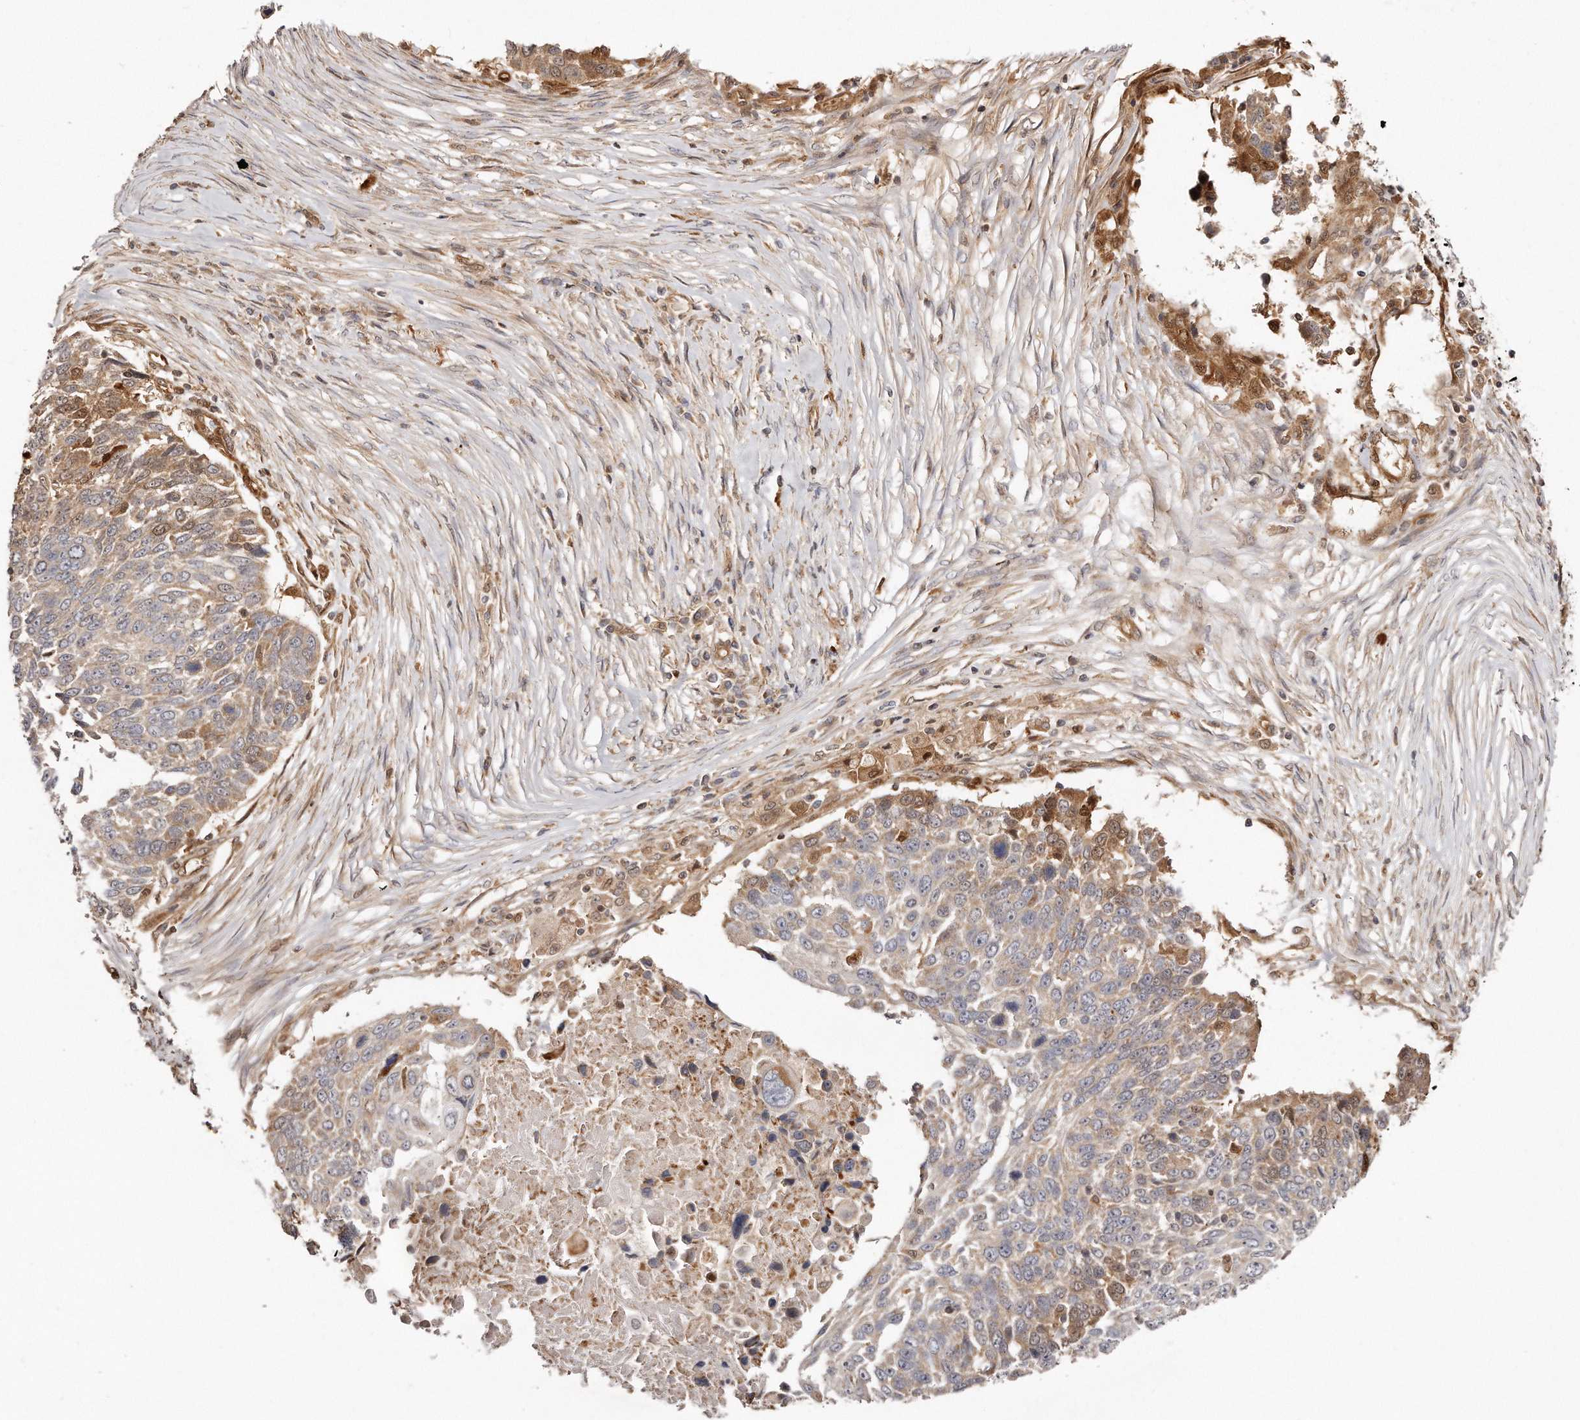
{"staining": {"intensity": "moderate", "quantity": "<25%", "location": "cytoplasmic/membranous"}, "tissue": "lung cancer", "cell_type": "Tumor cells", "image_type": "cancer", "snomed": [{"axis": "morphology", "description": "Squamous cell carcinoma, NOS"}, {"axis": "topography", "description": "Lung"}], "caption": "Protein analysis of squamous cell carcinoma (lung) tissue demonstrates moderate cytoplasmic/membranous expression in approximately <25% of tumor cells.", "gene": "GBP4", "patient": {"sex": "male", "age": 66}}